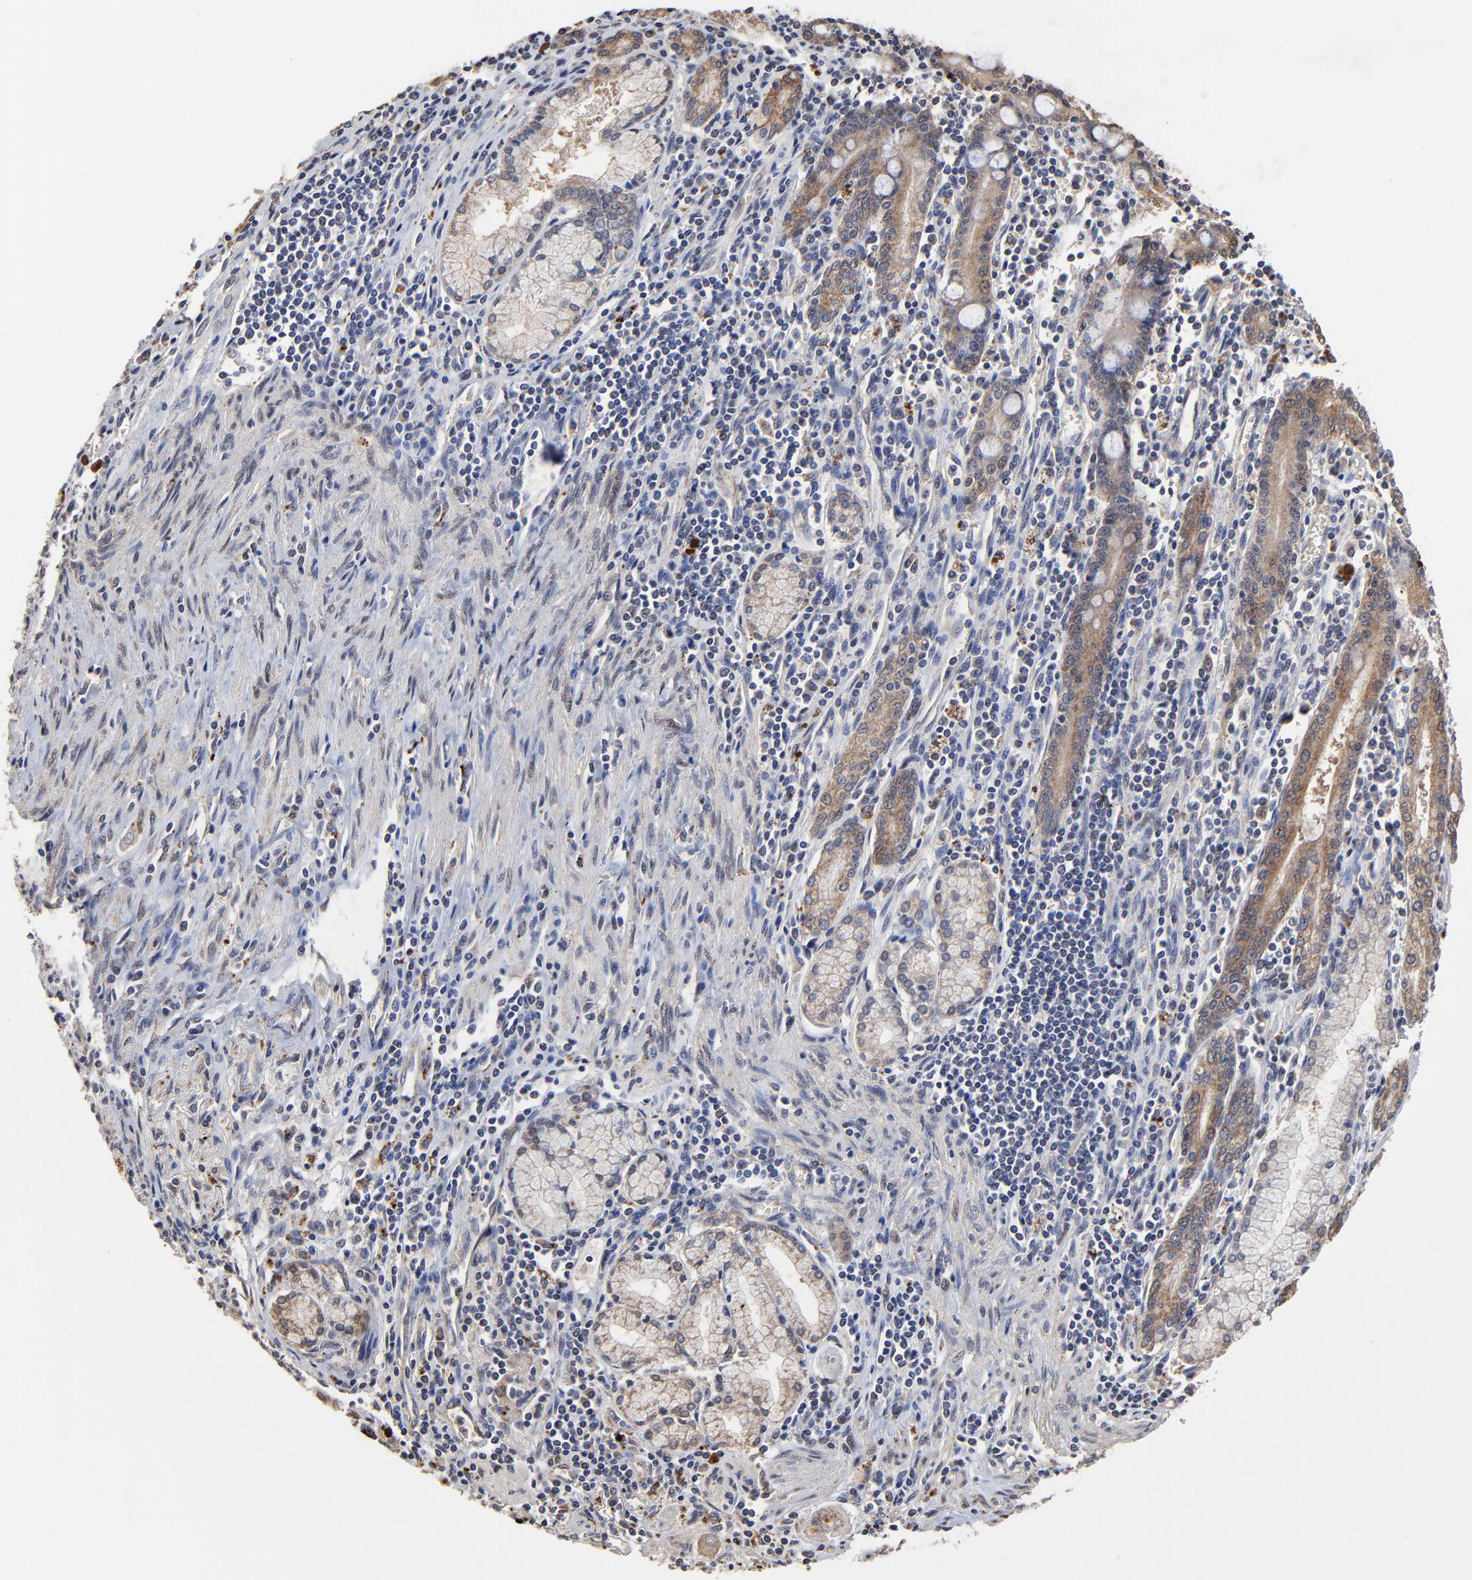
{"staining": {"intensity": "moderate", "quantity": ">75%", "location": "cytoplasmic/membranous"}, "tissue": "pancreatic cancer", "cell_type": "Tumor cells", "image_type": "cancer", "snomed": [{"axis": "morphology", "description": "Adenocarcinoma, NOS"}, {"axis": "topography", "description": "Pancreas"}], "caption": "Brown immunohistochemical staining in pancreatic cancer (adenocarcinoma) displays moderate cytoplasmic/membranous expression in approximately >75% of tumor cells.", "gene": "LGALS3", "patient": {"sex": "male", "age": 77}}